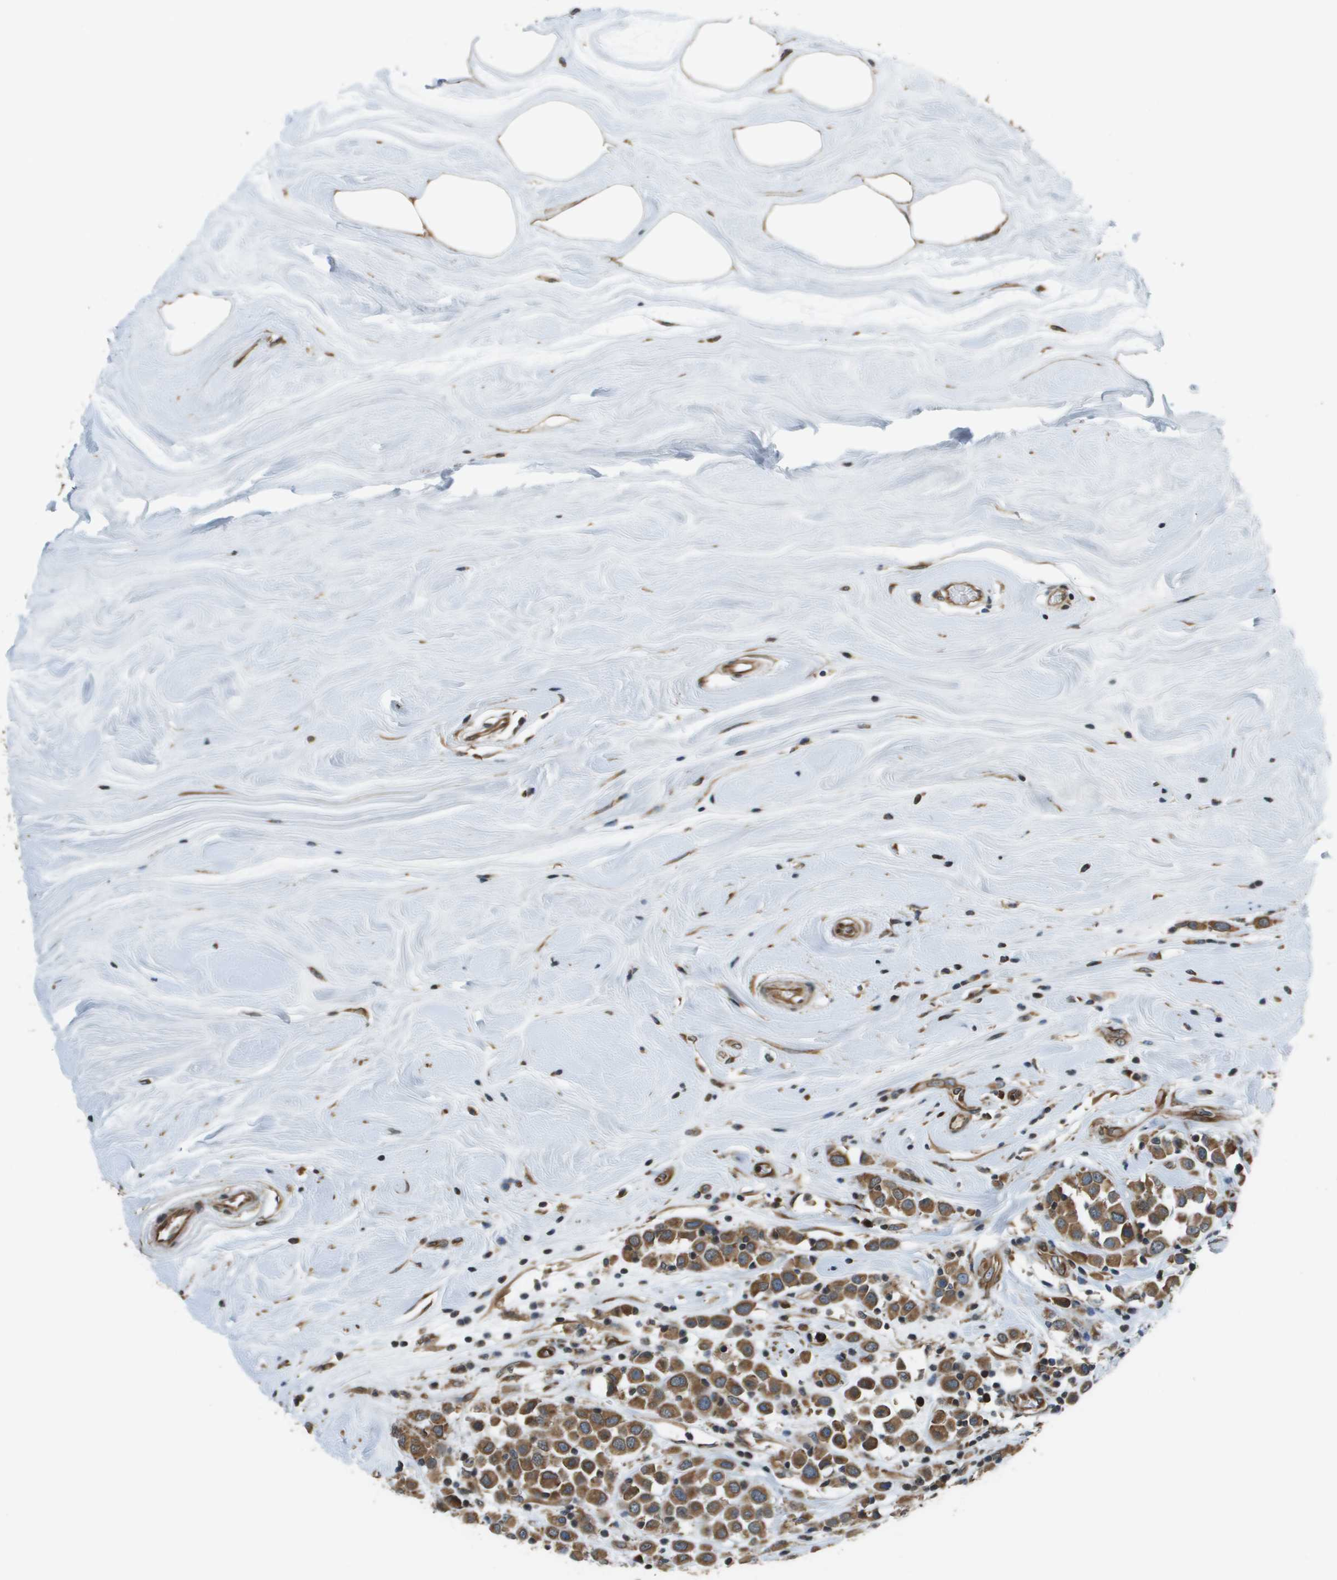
{"staining": {"intensity": "moderate", "quantity": ">75%", "location": "cytoplasmic/membranous"}, "tissue": "breast cancer", "cell_type": "Tumor cells", "image_type": "cancer", "snomed": [{"axis": "morphology", "description": "Duct carcinoma"}, {"axis": "topography", "description": "Breast"}], "caption": "This is an image of immunohistochemistry staining of breast cancer (intraductal carcinoma), which shows moderate expression in the cytoplasmic/membranous of tumor cells.", "gene": "SEC62", "patient": {"sex": "female", "age": 61}}